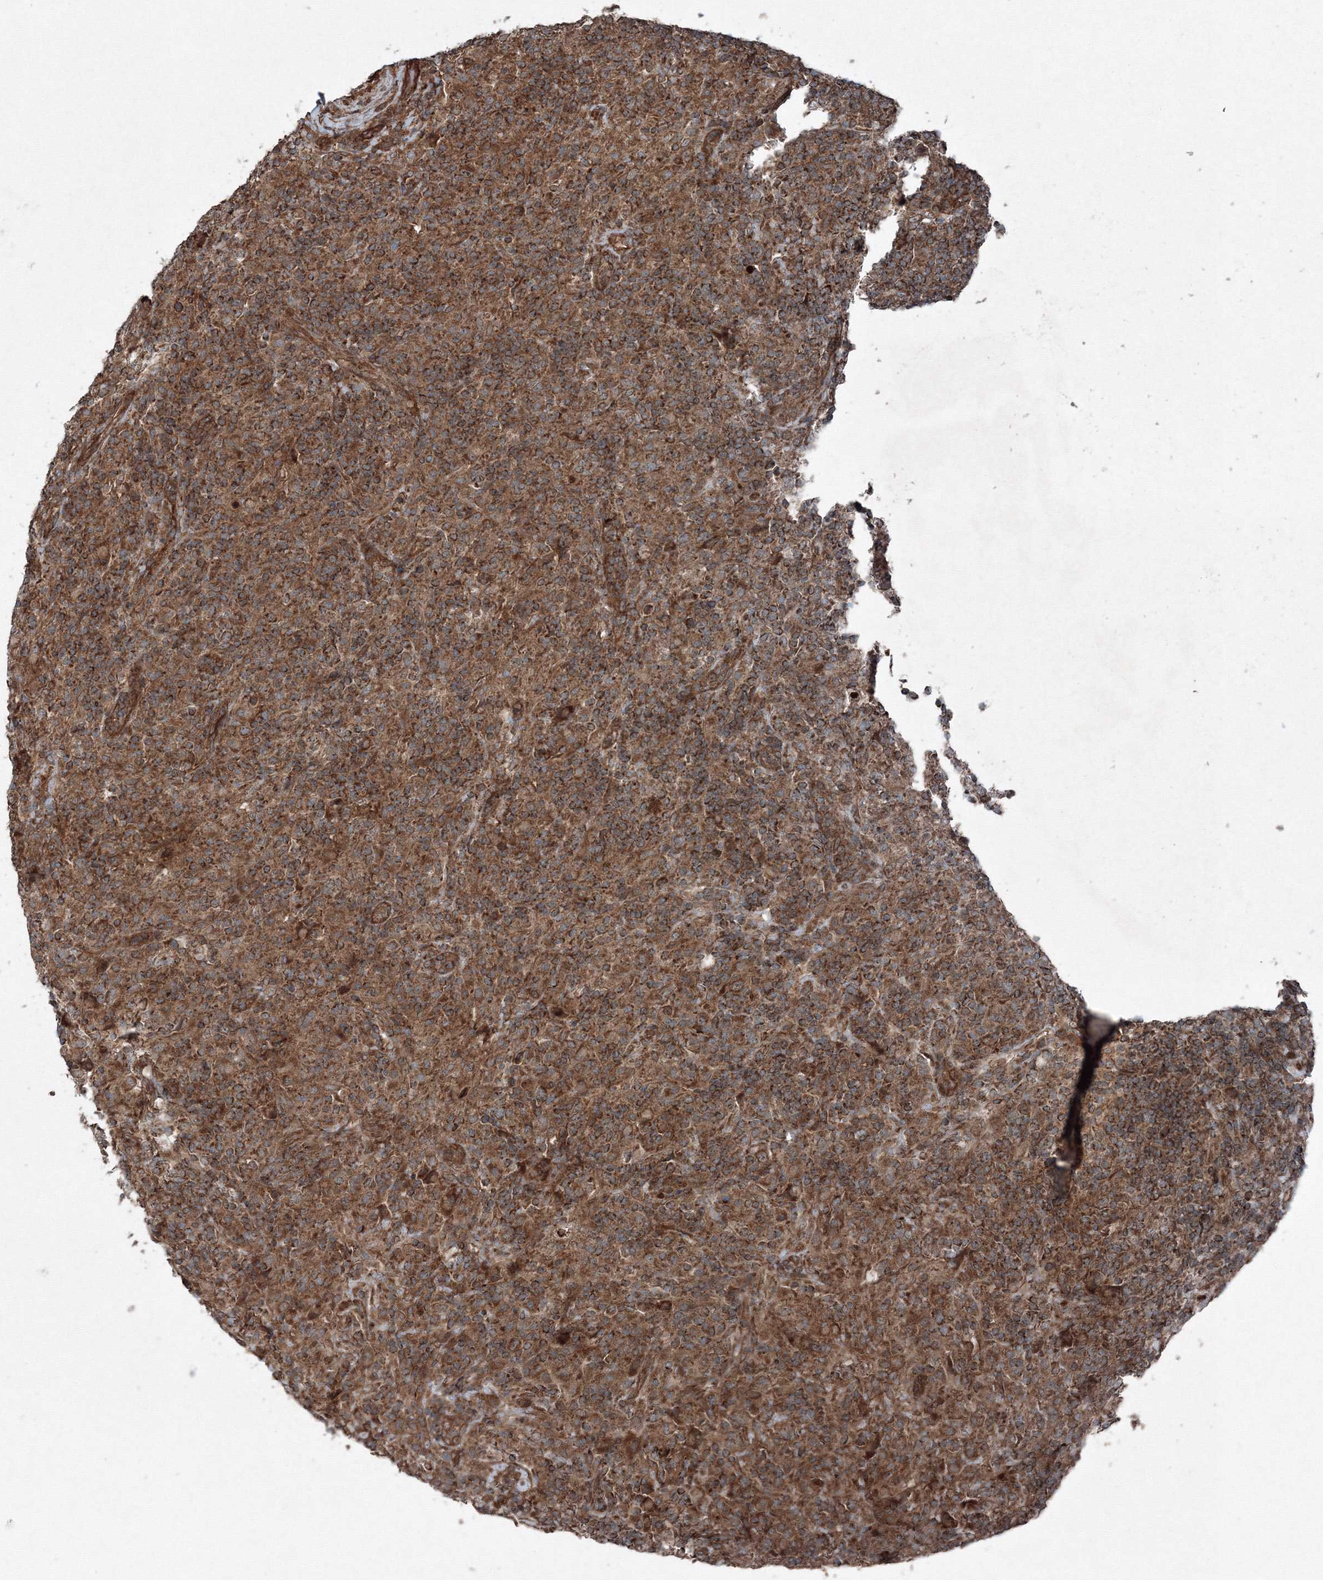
{"staining": {"intensity": "moderate", "quantity": ">75%", "location": "cytoplasmic/membranous"}, "tissue": "lymphoma", "cell_type": "Tumor cells", "image_type": "cancer", "snomed": [{"axis": "morphology", "description": "Hodgkin's disease, NOS"}, {"axis": "topography", "description": "Lymph node"}], "caption": "A histopathology image showing moderate cytoplasmic/membranous staining in approximately >75% of tumor cells in Hodgkin's disease, as visualized by brown immunohistochemical staining.", "gene": "COPS7B", "patient": {"sex": "male", "age": 70}}